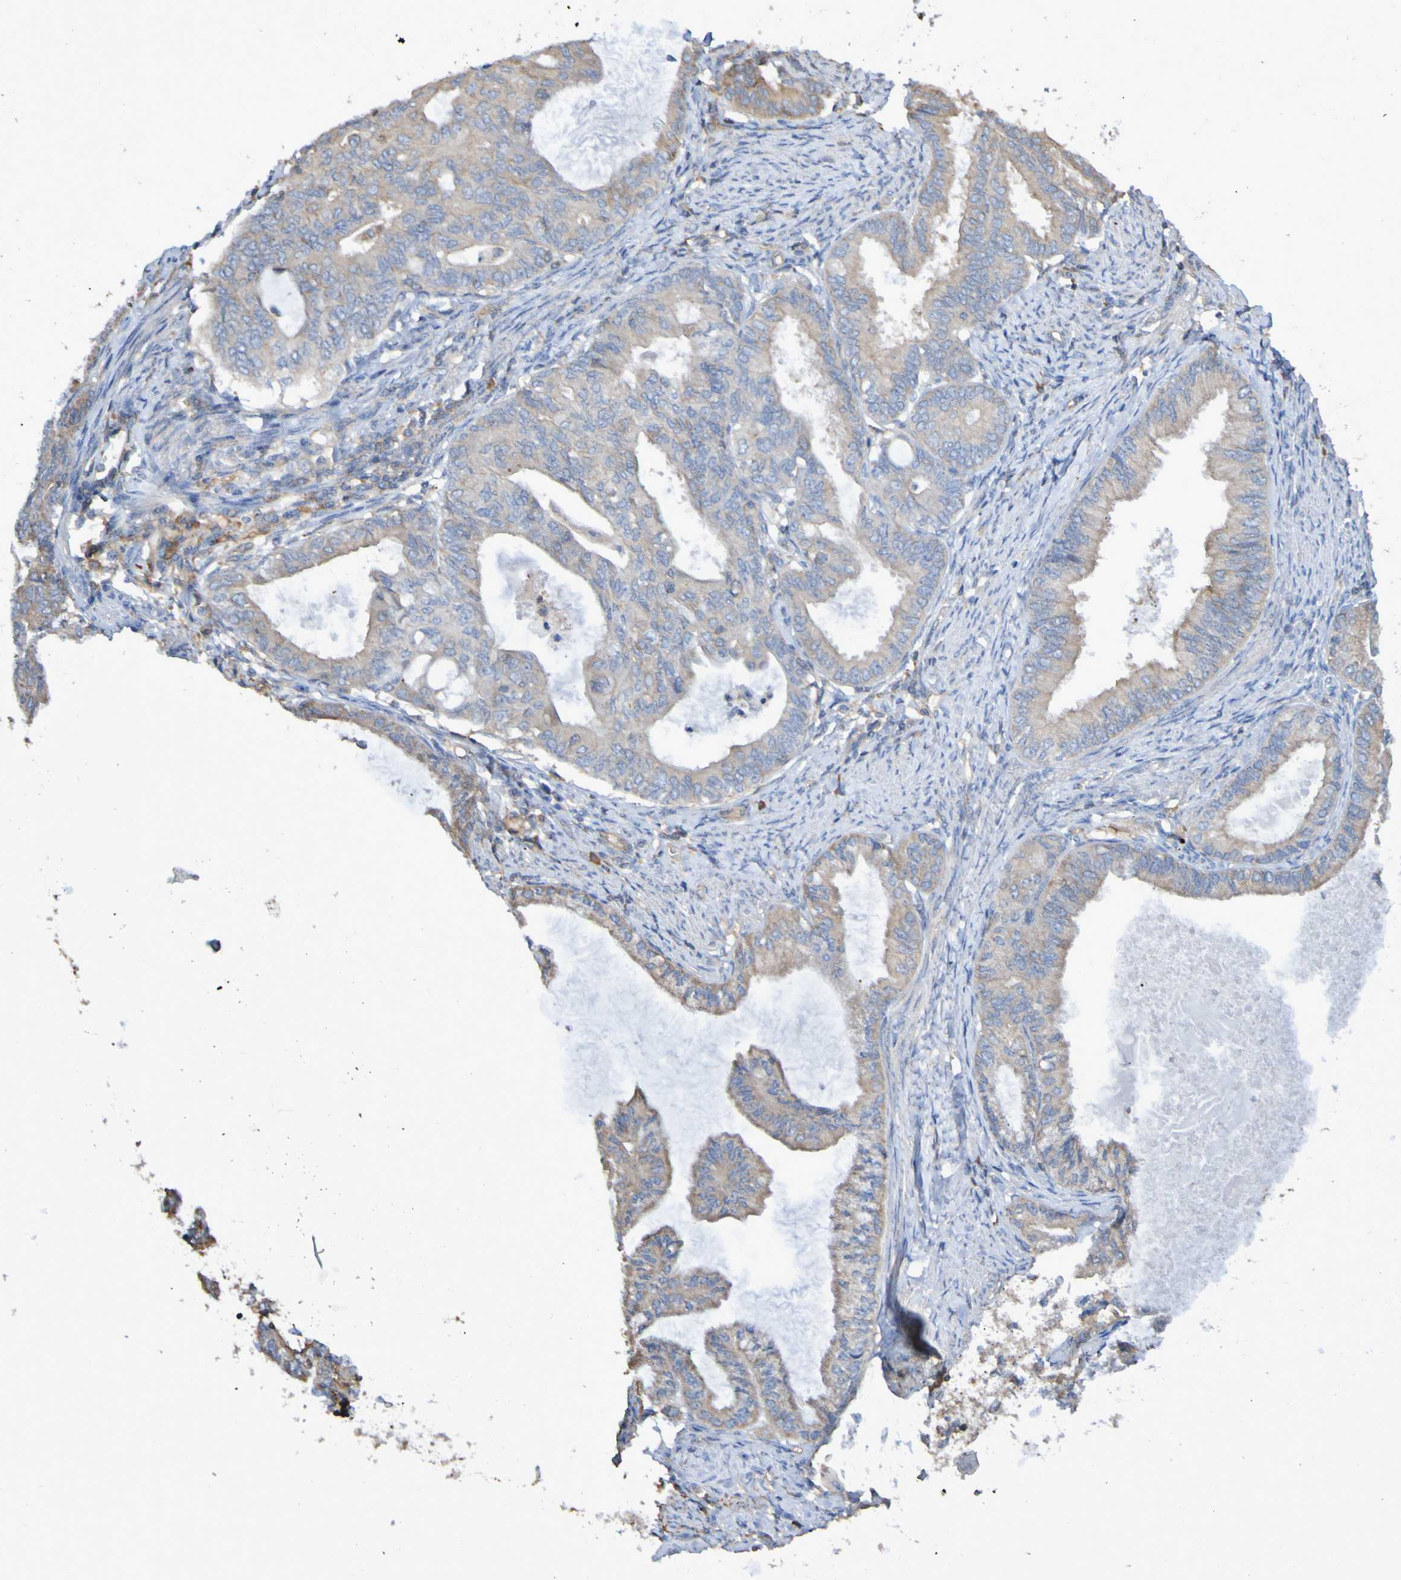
{"staining": {"intensity": "weak", "quantity": ">75%", "location": "cytoplasmic/membranous"}, "tissue": "endometrial cancer", "cell_type": "Tumor cells", "image_type": "cancer", "snomed": [{"axis": "morphology", "description": "Adenocarcinoma, NOS"}, {"axis": "topography", "description": "Endometrium"}], "caption": "Weak cytoplasmic/membranous protein staining is identified in about >75% of tumor cells in adenocarcinoma (endometrial).", "gene": "SYNJ1", "patient": {"sex": "female", "age": 86}}